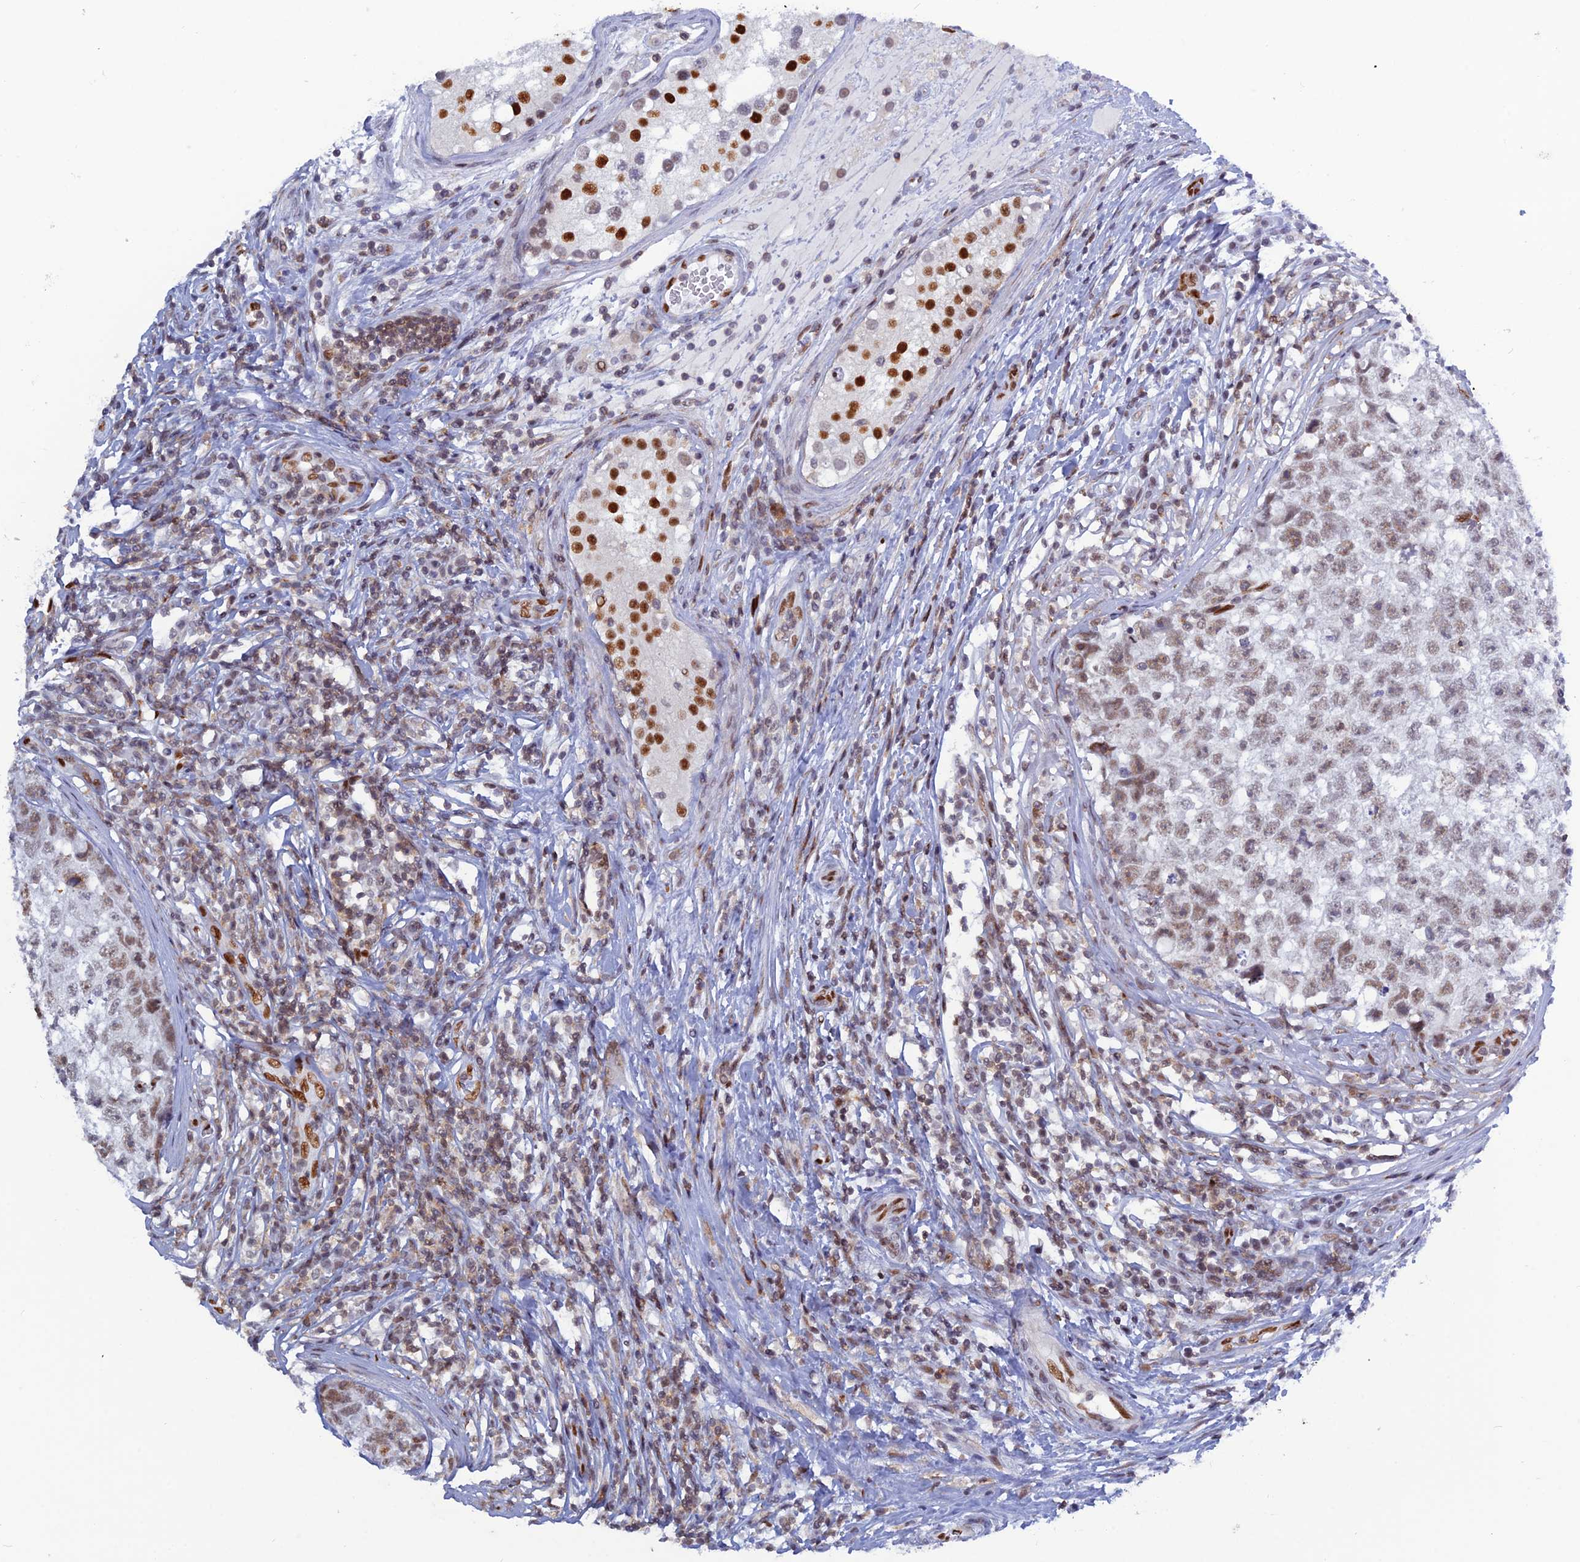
{"staining": {"intensity": "moderate", "quantity": ">75%", "location": "nuclear"}, "tissue": "testis cancer", "cell_type": "Tumor cells", "image_type": "cancer", "snomed": [{"axis": "morphology", "description": "Seminoma, NOS"}, {"axis": "morphology", "description": "Carcinoma, Embryonal, NOS"}, {"axis": "topography", "description": "Testis"}], "caption": "IHC of human embryonal carcinoma (testis) demonstrates medium levels of moderate nuclear positivity in about >75% of tumor cells. The staining was performed using DAB to visualize the protein expression in brown, while the nuclei were stained in blue with hematoxylin (Magnification: 20x).", "gene": "NOL4L", "patient": {"sex": "male", "age": 29}}